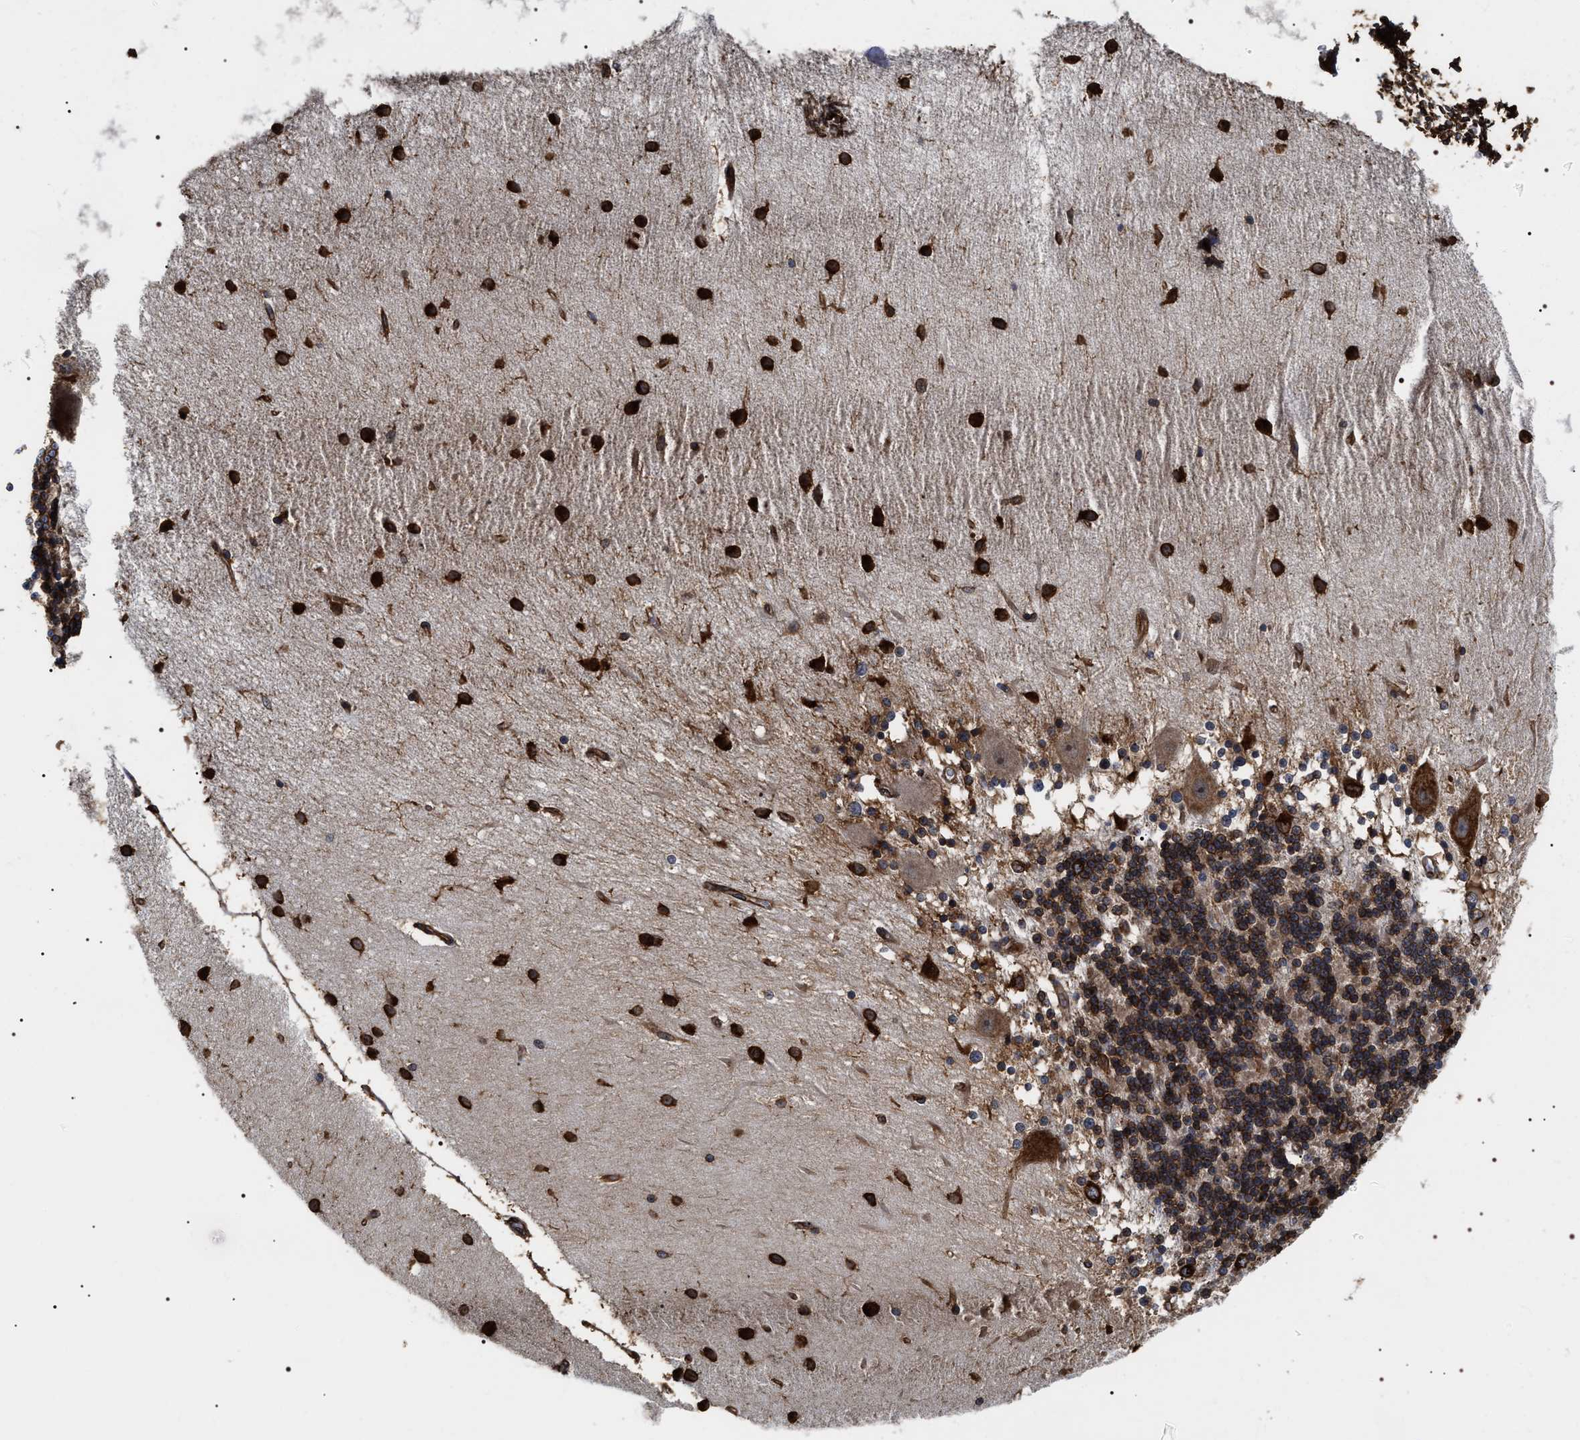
{"staining": {"intensity": "strong", "quantity": ">75%", "location": "cytoplasmic/membranous"}, "tissue": "cerebellum", "cell_type": "Cells in granular layer", "image_type": "normal", "snomed": [{"axis": "morphology", "description": "Normal tissue, NOS"}, {"axis": "topography", "description": "Cerebellum"}], "caption": "Cells in granular layer reveal high levels of strong cytoplasmic/membranous positivity in about >75% of cells in normal cerebellum. Using DAB (brown) and hematoxylin (blue) stains, captured at high magnification using brightfield microscopy.", "gene": "SERBP1", "patient": {"sex": "female", "age": 54}}